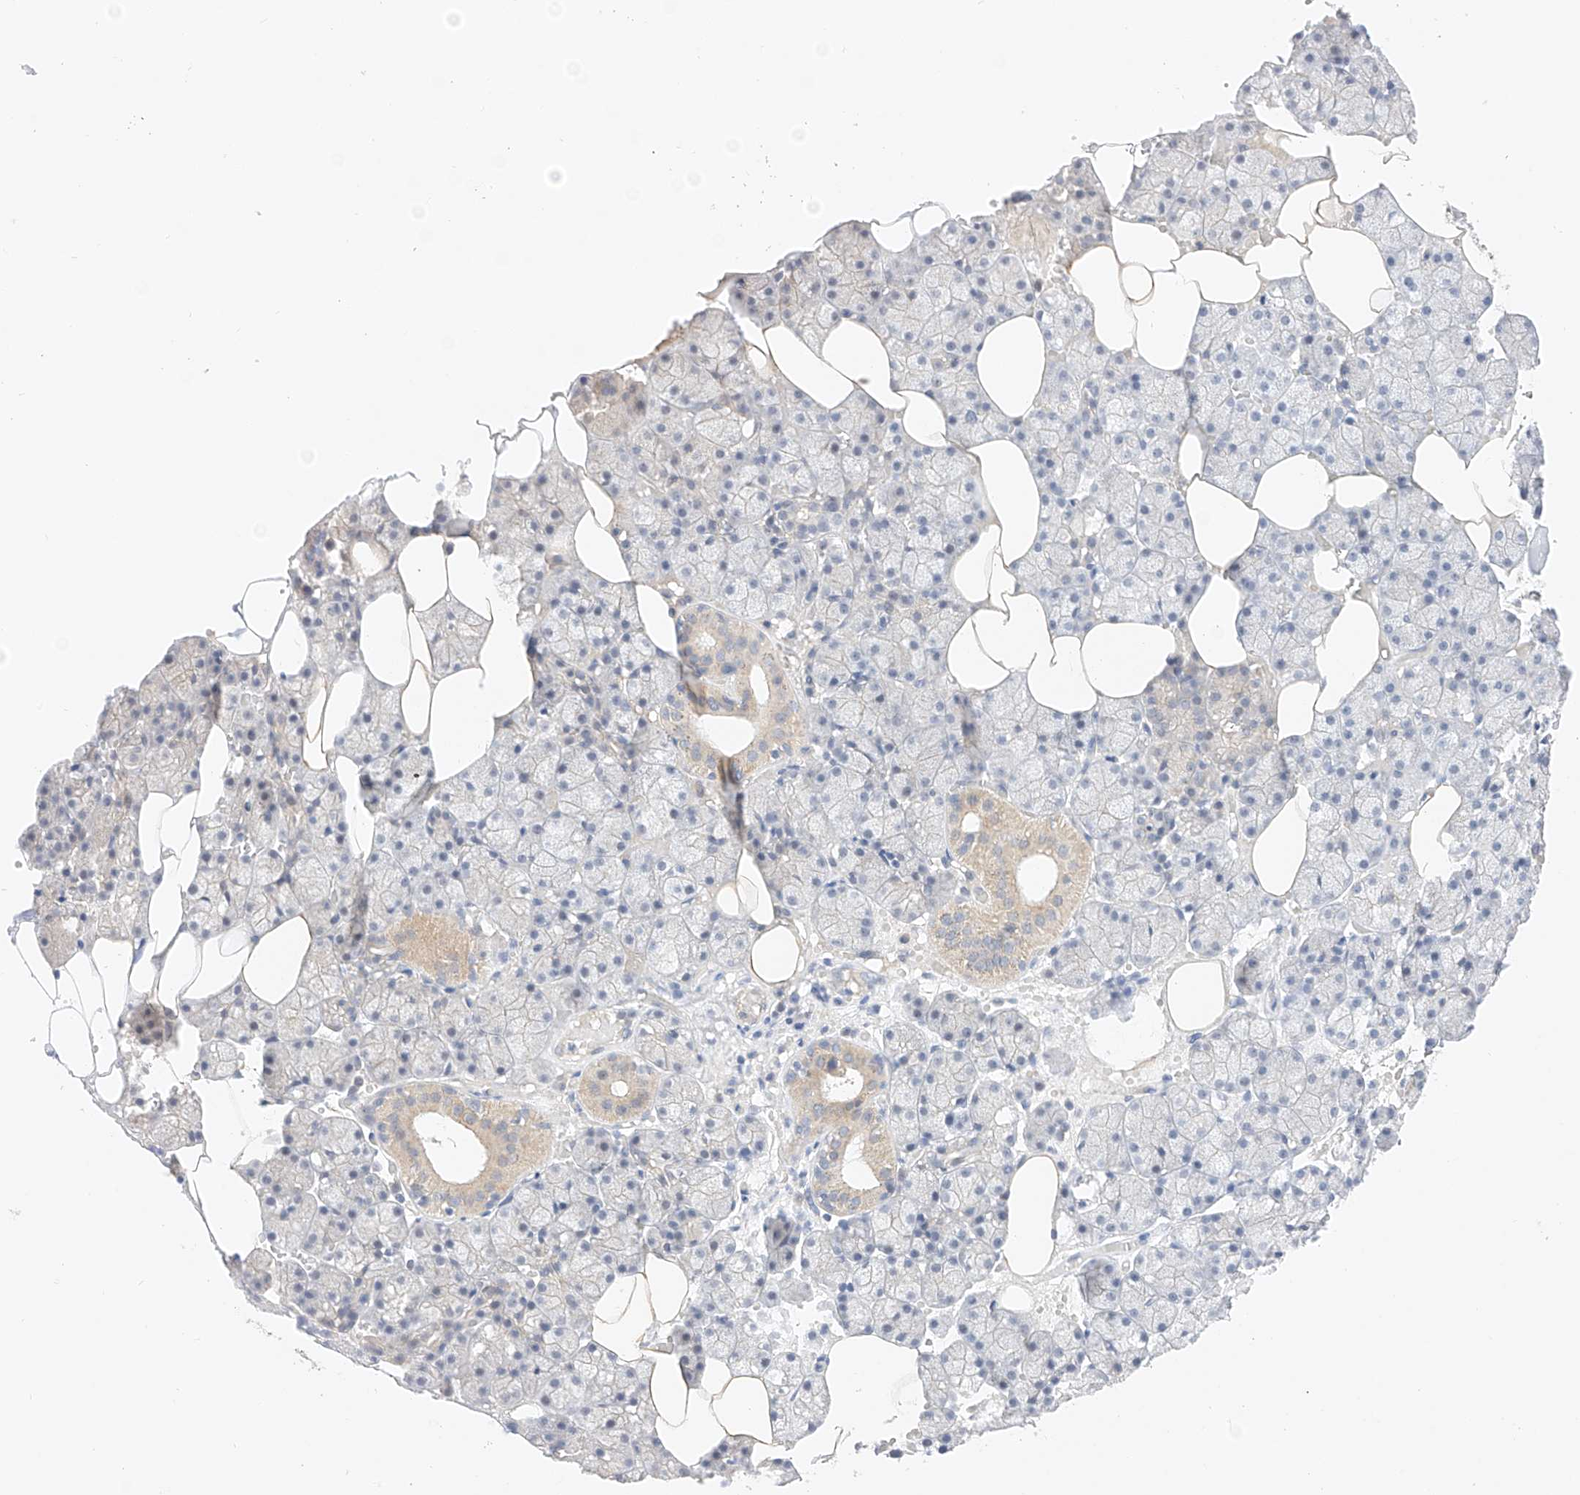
{"staining": {"intensity": "weak", "quantity": "<25%", "location": "cytoplasmic/membranous"}, "tissue": "salivary gland", "cell_type": "Glandular cells", "image_type": "normal", "snomed": [{"axis": "morphology", "description": "Normal tissue, NOS"}, {"axis": "topography", "description": "Salivary gland"}], "caption": "Micrograph shows no significant protein positivity in glandular cells of benign salivary gland. (Brightfield microscopy of DAB IHC at high magnification).", "gene": "IL22RA2", "patient": {"sex": "male", "age": 62}}